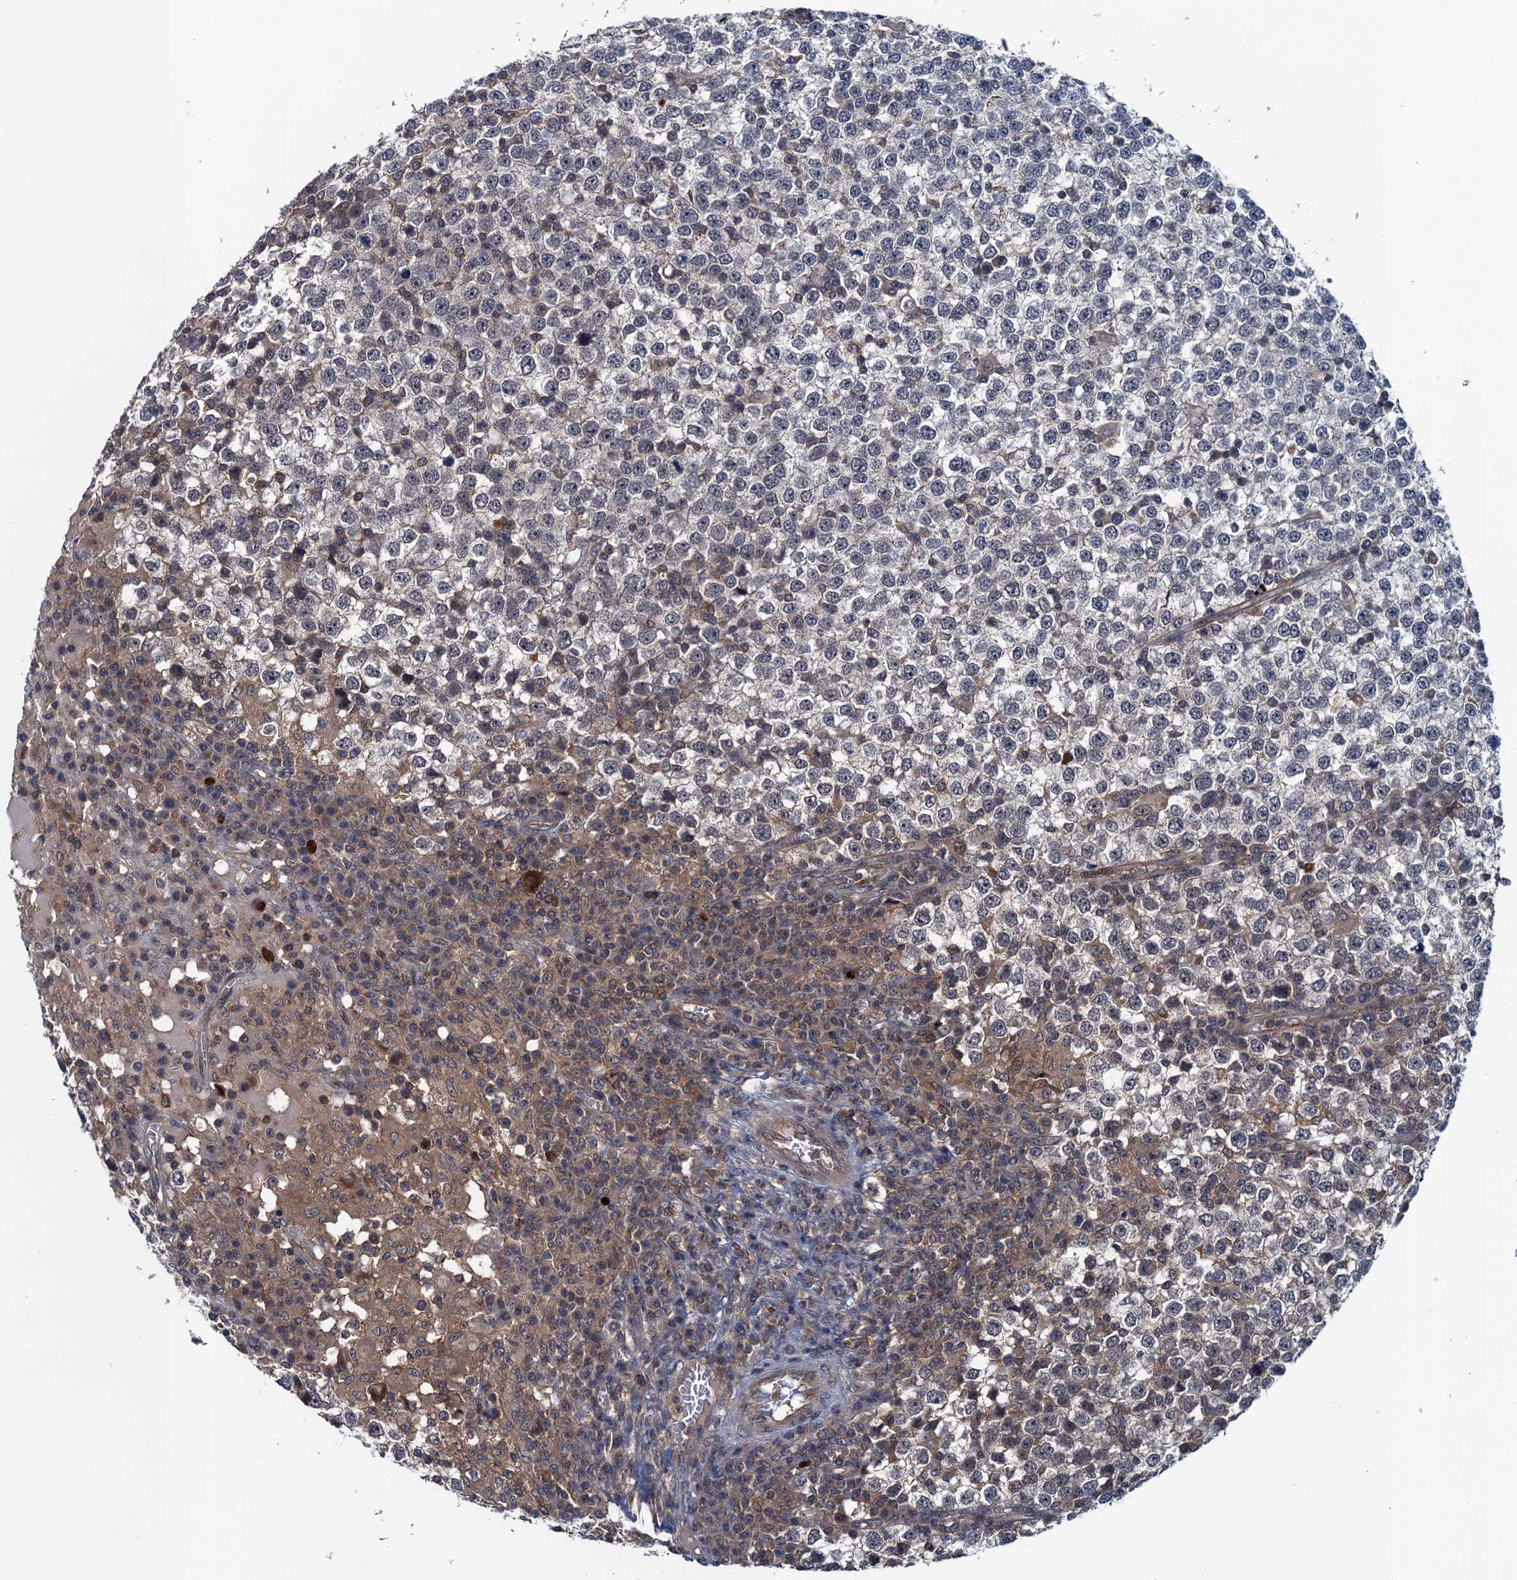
{"staining": {"intensity": "negative", "quantity": "none", "location": "none"}, "tissue": "testis cancer", "cell_type": "Tumor cells", "image_type": "cancer", "snomed": [{"axis": "morphology", "description": "Seminoma, NOS"}, {"axis": "topography", "description": "Testis"}], "caption": "A micrograph of testis cancer stained for a protein exhibits no brown staining in tumor cells.", "gene": "RNF165", "patient": {"sex": "male", "age": 65}}